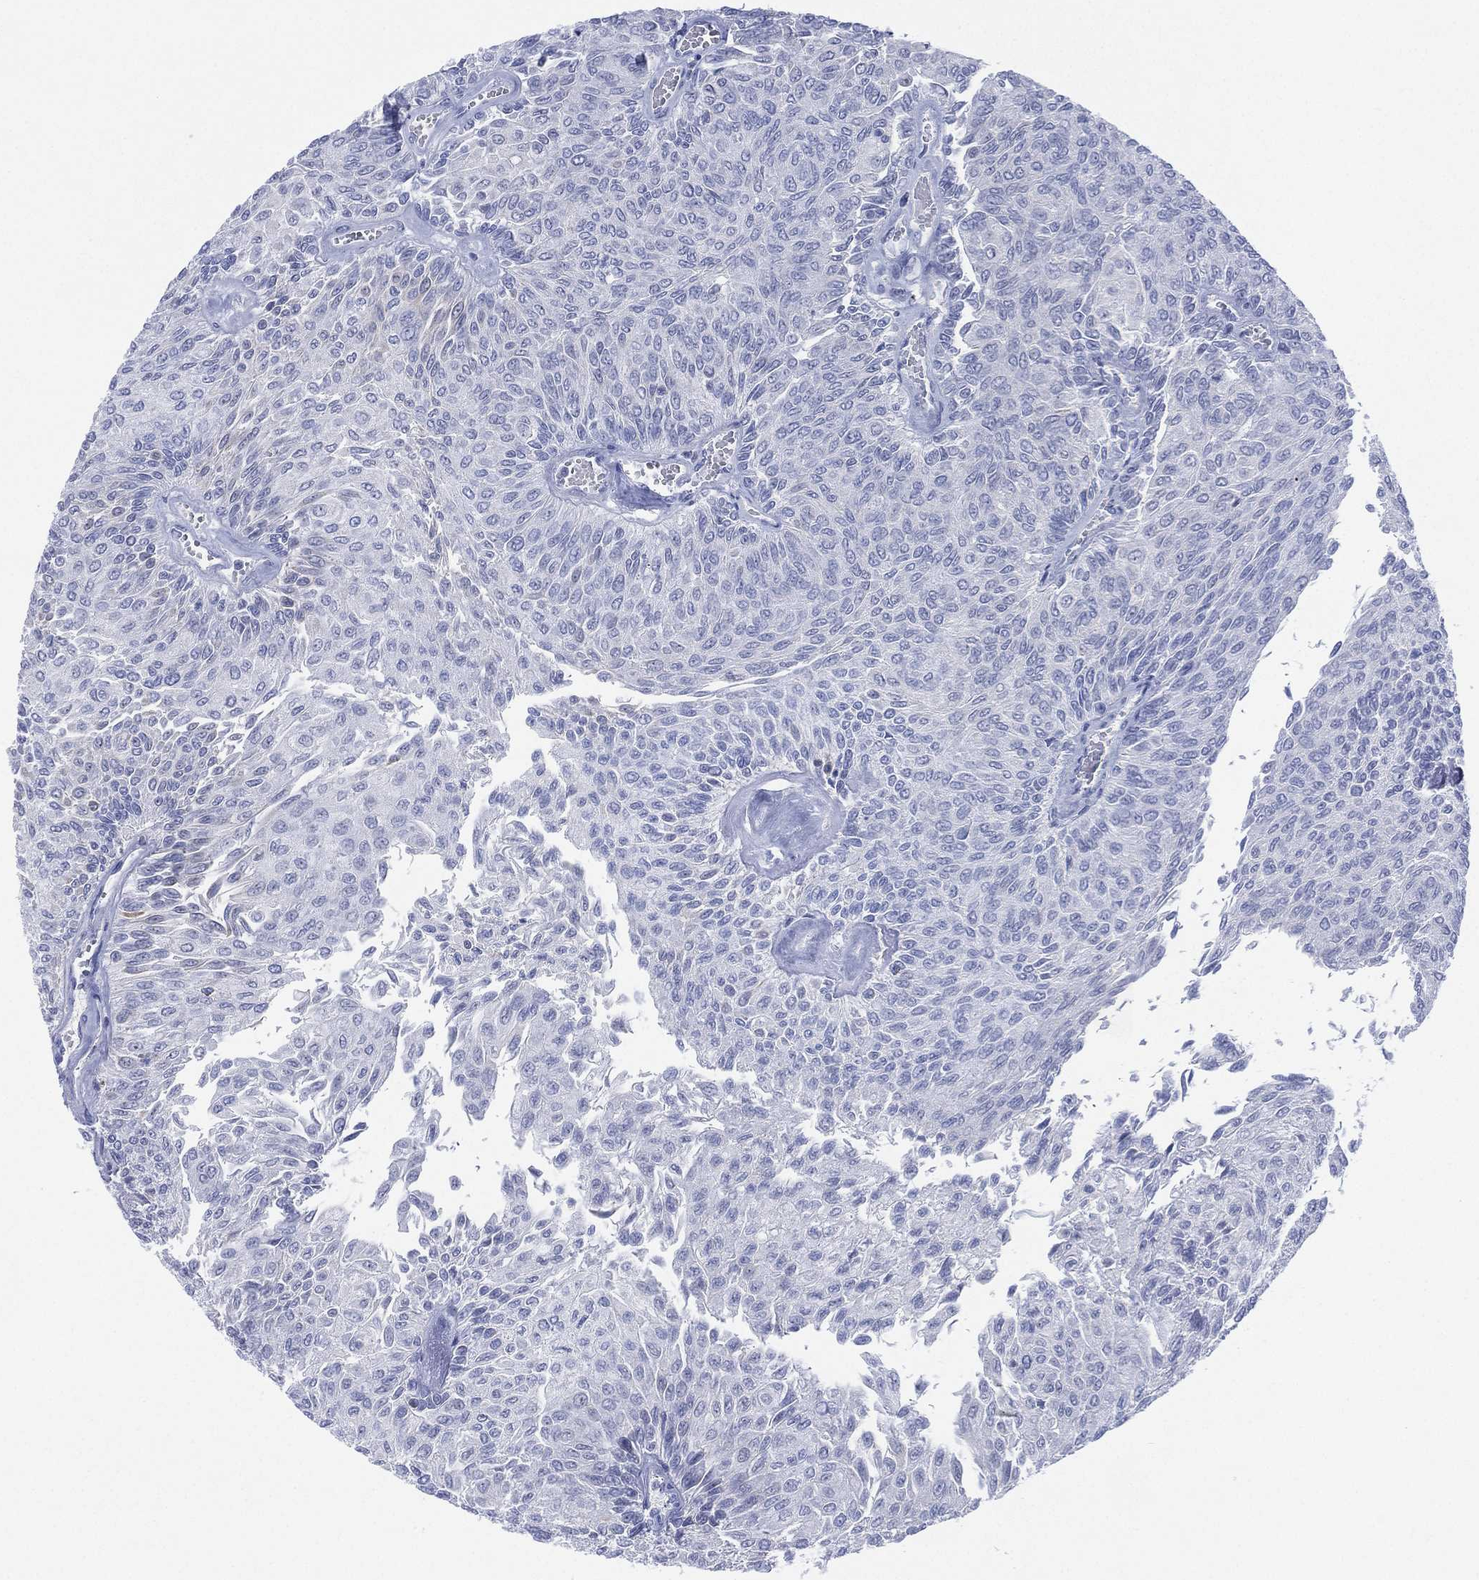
{"staining": {"intensity": "negative", "quantity": "none", "location": "none"}, "tissue": "urothelial cancer", "cell_type": "Tumor cells", "image_type": "cancer", "snomed": [{"axis": "morphology", "description": "Urothelial carcinoma, Low grade"}, {"axis": "topography", "description": "Ureter, NOS"}, {"axis": "topography", "description": "Urinary bladder"}], "caption": "An IHC histopathology image of urothelial cancer is shown. There is no staining in tumor cells of urothelial cancer.", "gene": "SEPTIN1", "patient": {"sex": "male", "age": 78}}